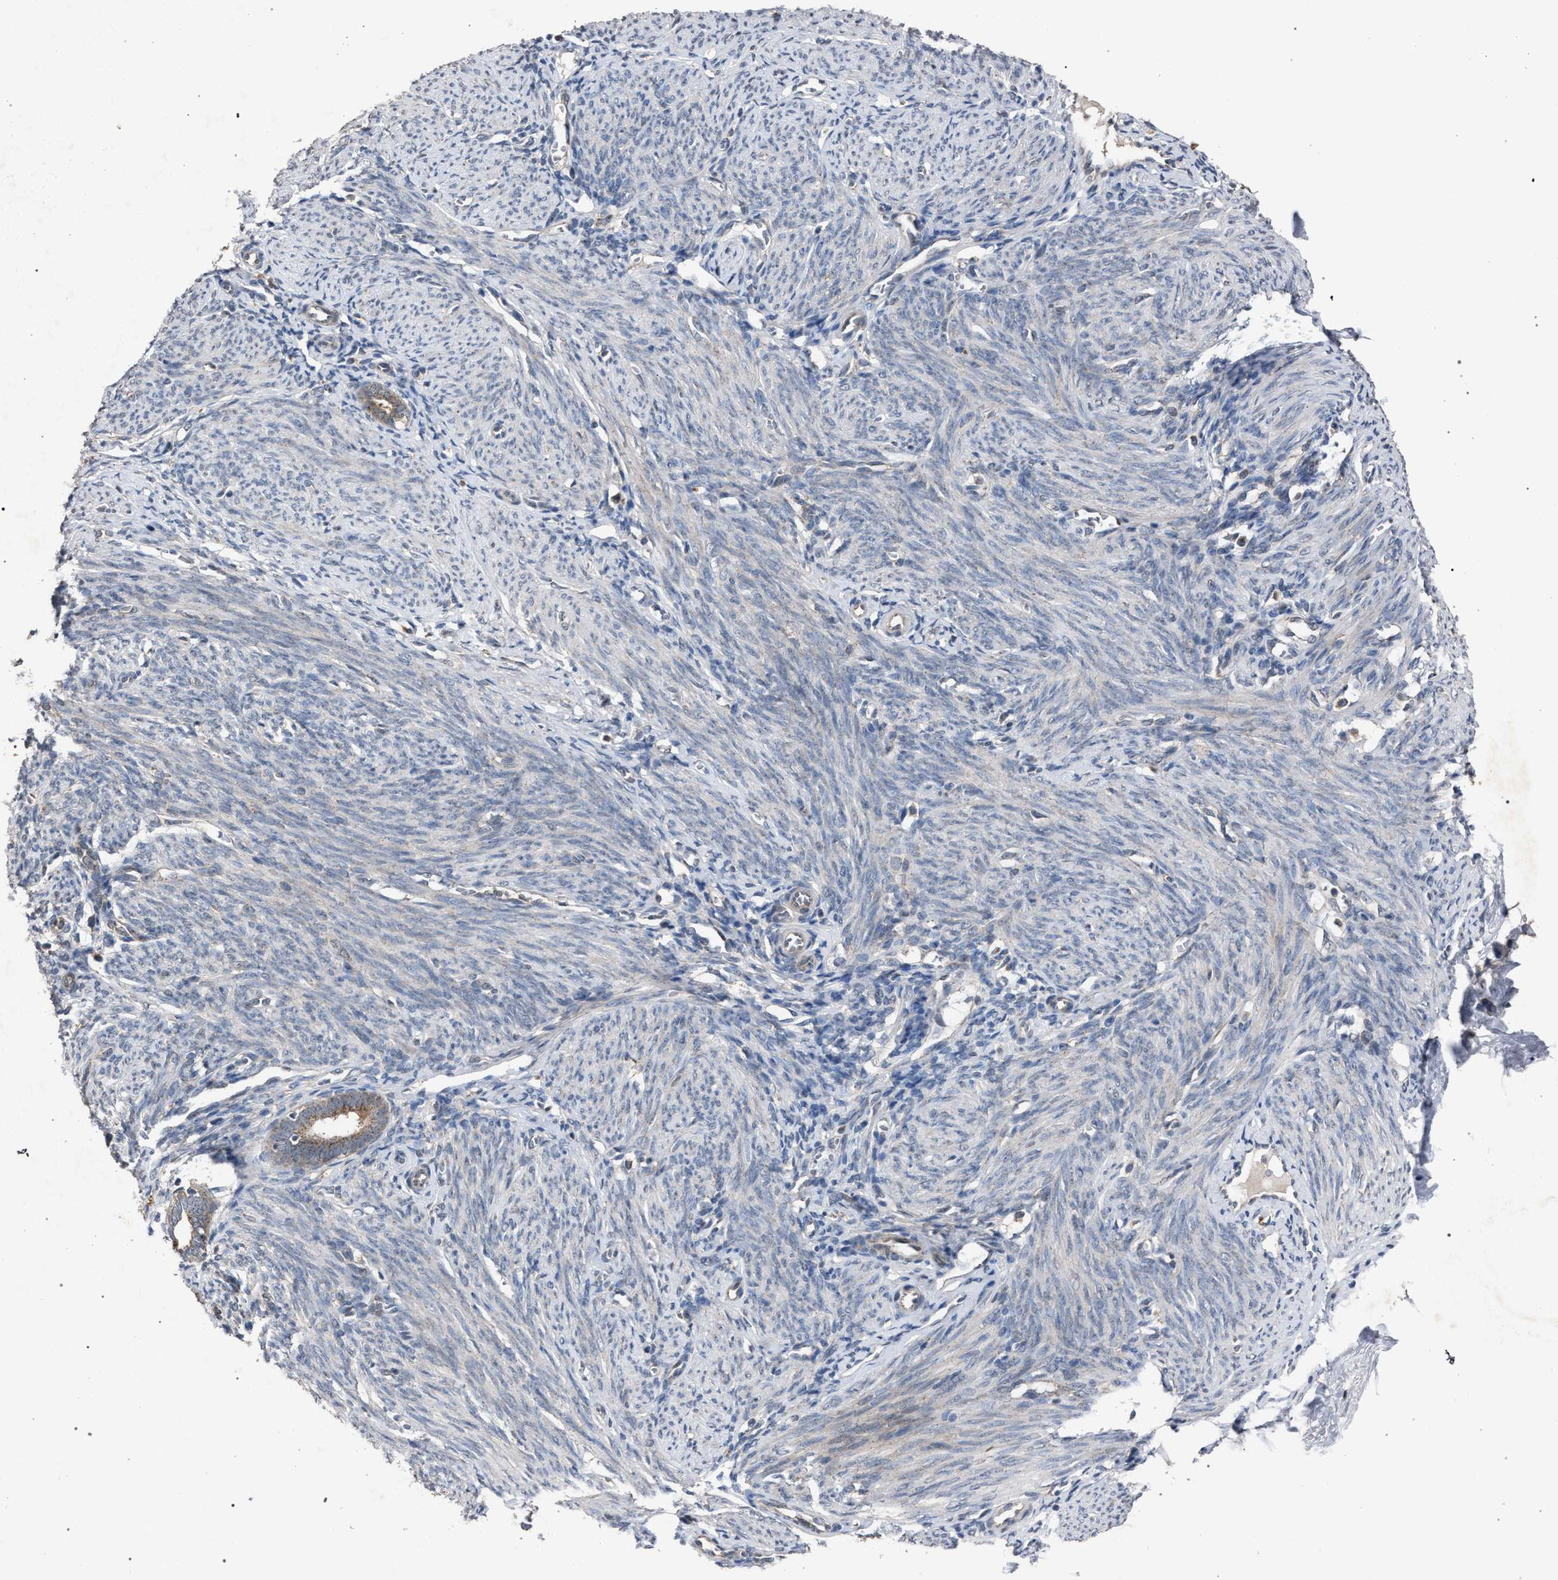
{"staining": {"intensity": "negative", "quantity": "none", "location": "none"}, "tissue": "endometrium", "cell_type": "Cells in endometrial stroma", "image_type": "normal", "snomed": [{"axis": "morphology", "description": "Normal tissue, NOS"}, {"axis": "morphology", "description": "Adenocarcinoma, NOS"}, {"axis": "topography", "description": "Endometrium"}], "caption": "Protein analysis of unremarkable endometrium exhibits no significant staining in cells in endometrial stroma. (Immunohistochemistry (ihc), brightfield microscopy, high magnification).", "gene": "HSD17B4", "patient": {"sex": "female", "age": 57}}